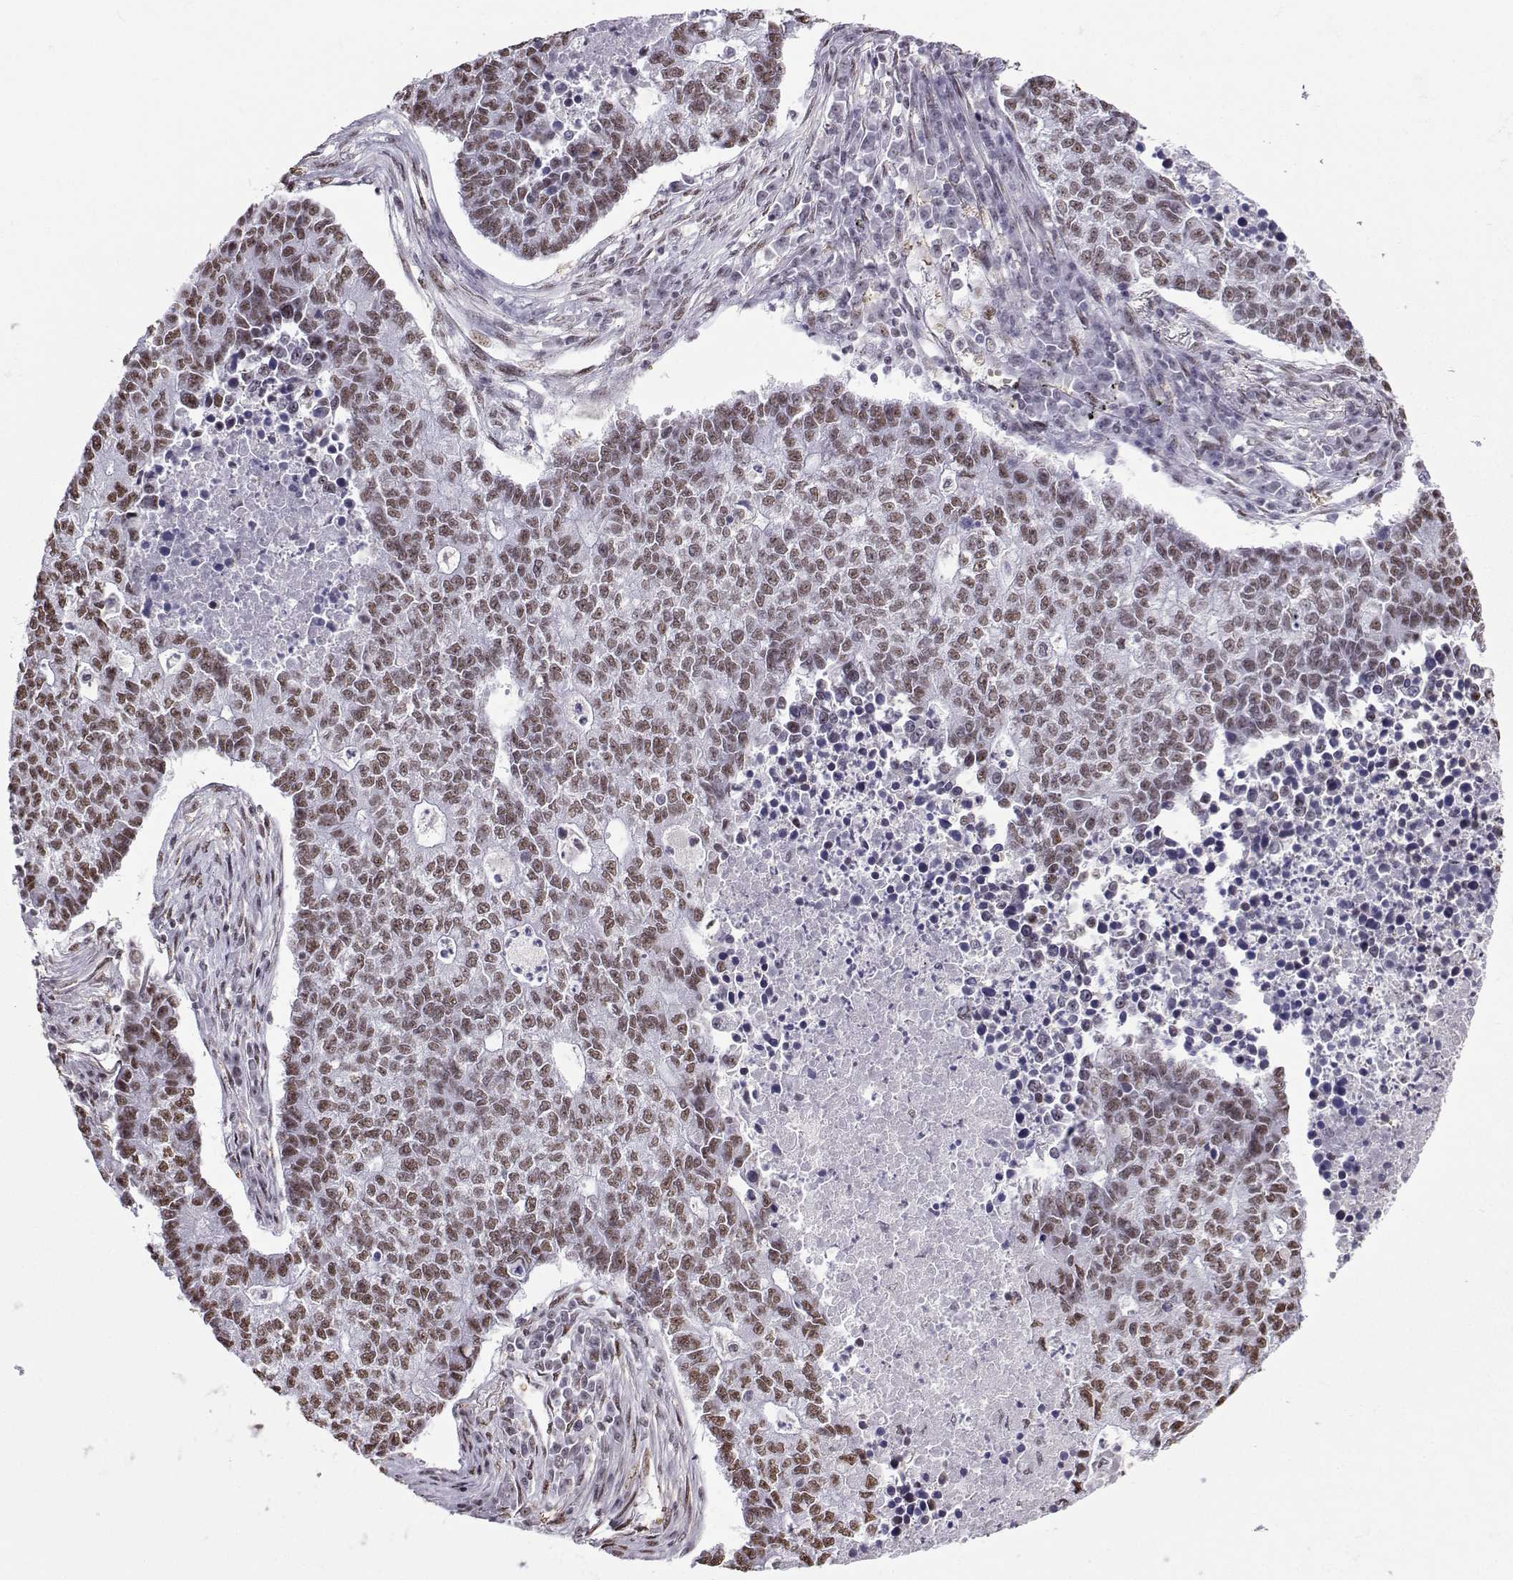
{"staining": {"intensity": "weak", "quantity": ">75%", "location": "nuclear"}, "tissue": "lung cancer", "cell_type": "Tumor cells", "image_type": "cancer", "snomed": [{"axis": "morphology", "description": "Adenocarcinoma, NOS"}, {"axis": "topography", "description": "Lung"}], "caption": "A brown stain labels weak nuclear expression of a protein in adenocarcinoma (lung) tumor cells.", "gene": "CCNK", "patient": {"sex": "male", "age": 57}}